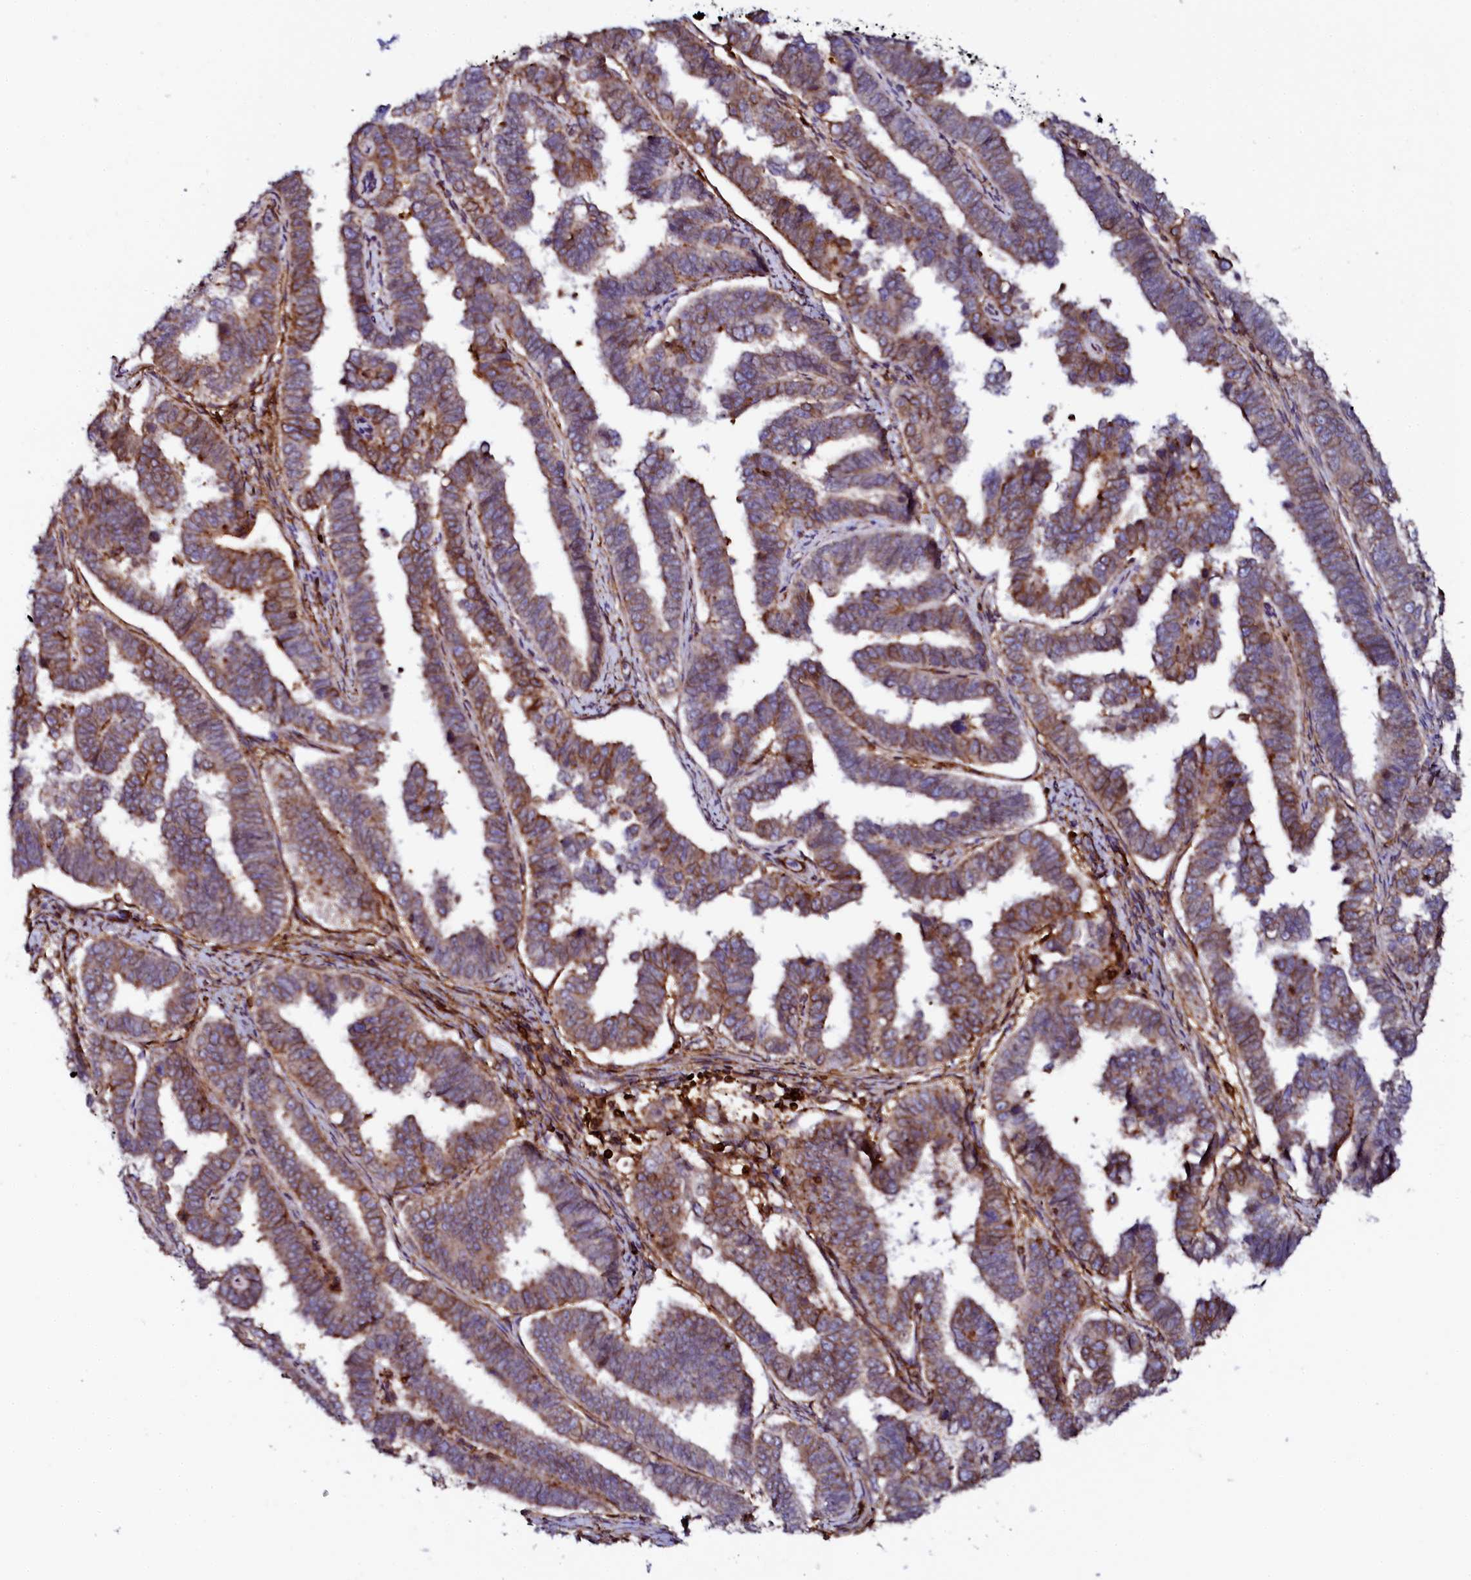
{"staining": {"intensity": "moderate", "quantity": ">75%", "location": "cytoplasmic/membranous"}, "tissue": "endometrial cancer", "cell_type": "Tumor cells", "image_type": "cancer", "snomed": [{"axis": "morphology", "description": "Adenocarcinoma, NOS"}, {"axis": "topography", "description": "Endometrium"}], "caption": "Moderate cytoplasmic/membranous protein staining is identified in approximately >75% of tumor cells in adenocarcinoma (endometrial). (IHC, brightfield microscopy, high magnification).", "gene": "AAAS", "patient": {"sex": "female", "age": 75}}